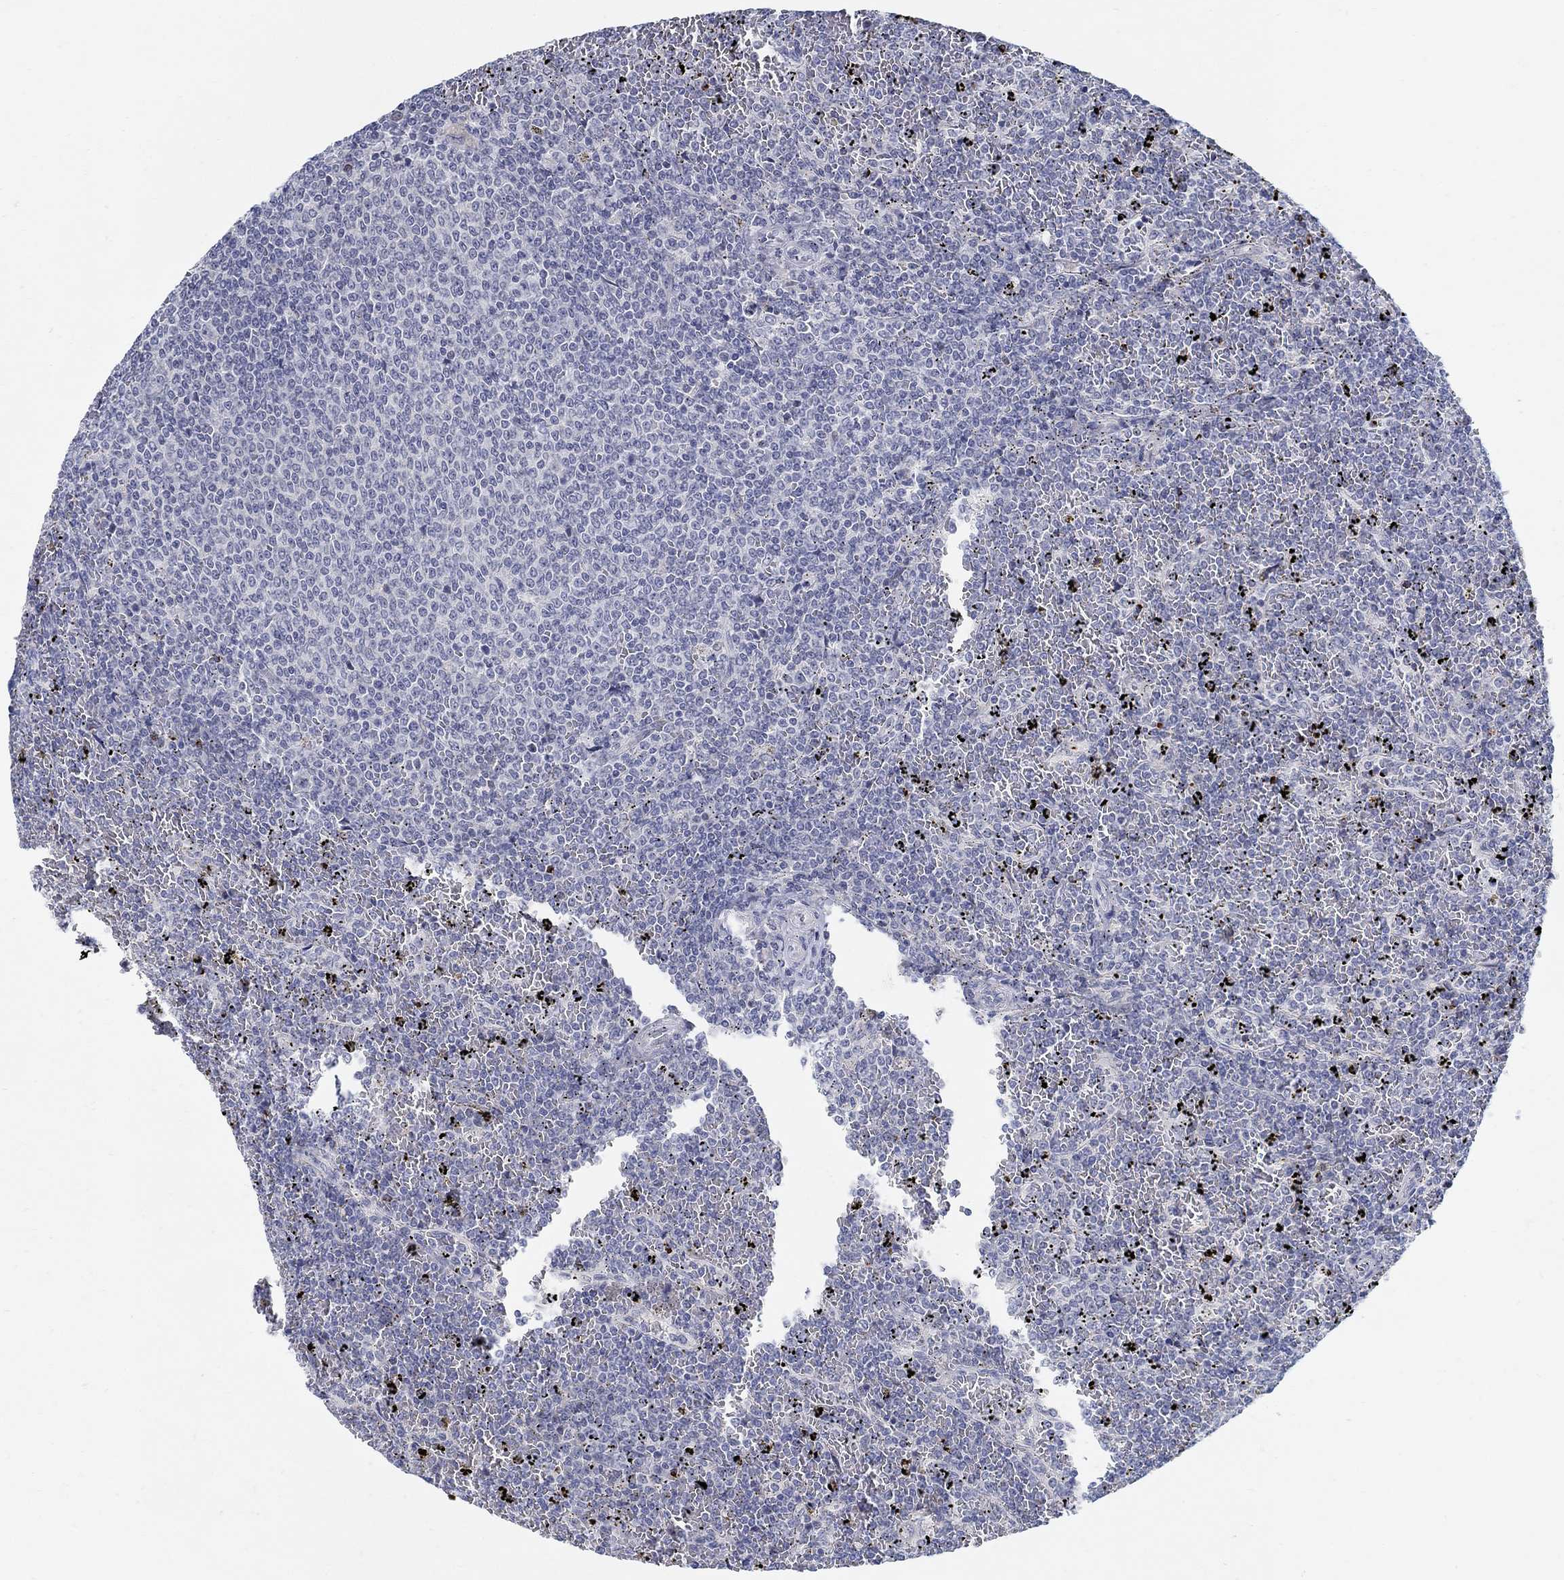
{"staining": {"intensity": "negative", "quantity": "none", "location": "none"}, "tissue": "lymphoma", "cell_type": "Tumor cells", "image_type": "cancer", "snomed": [{"axis": "morphology", "description": "Malignant lymphoma, non-Hodgkin's type, Low grade"}, {"axis": "topography", "description": "Spleen"}], "caption": "Tumor cells show no significant protein staining in malignant lymphoma, non-Hodgkin's type (low-grade).", "gene": "ANO7", "patient": {"sex": "female", "age": 77}}